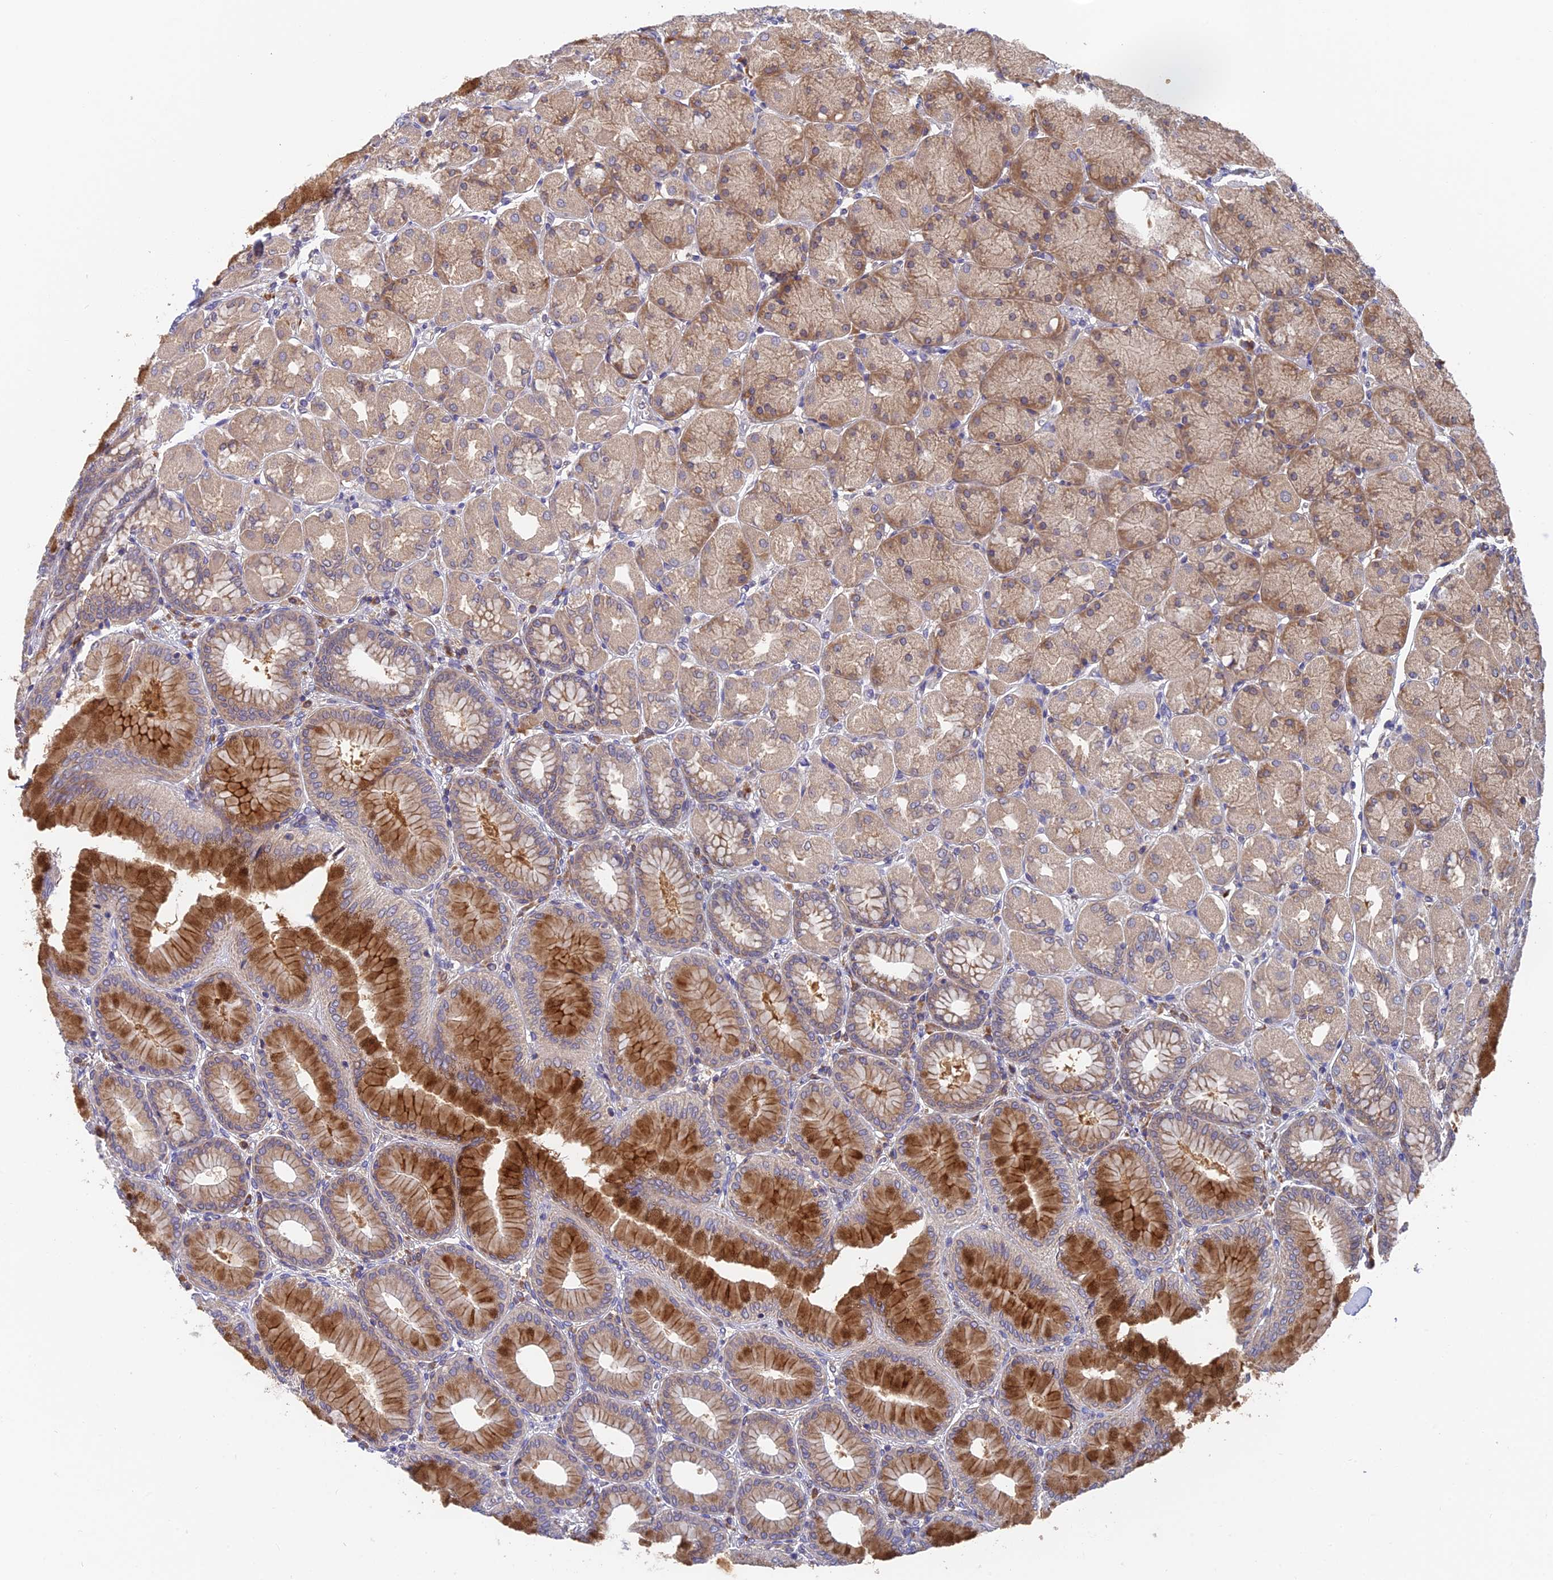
{"staining": {"intensity": "moderate", "quantity": "25%-75%", "location": "cytoplasmic/membranous"}, "tissue": "stomach", "cell_type": "Glandular cells", "image_type": "normal", "snomed": [{"axis": "morphology", "description": "Normal tissue, NOS"}, {"axis": "topography", "description": "Stomach, upper"}], "caption": "DAB immunohistochemical staining of benign stomach displays moderate cytoplasmic/membranous protein expression in approximately 25%-75% of glandular cells. (DAB IHC, brown staining for protein, blue staining for nuclei).", "gene": "IPO5", "patient": {"sex": "female", "age": 56}}